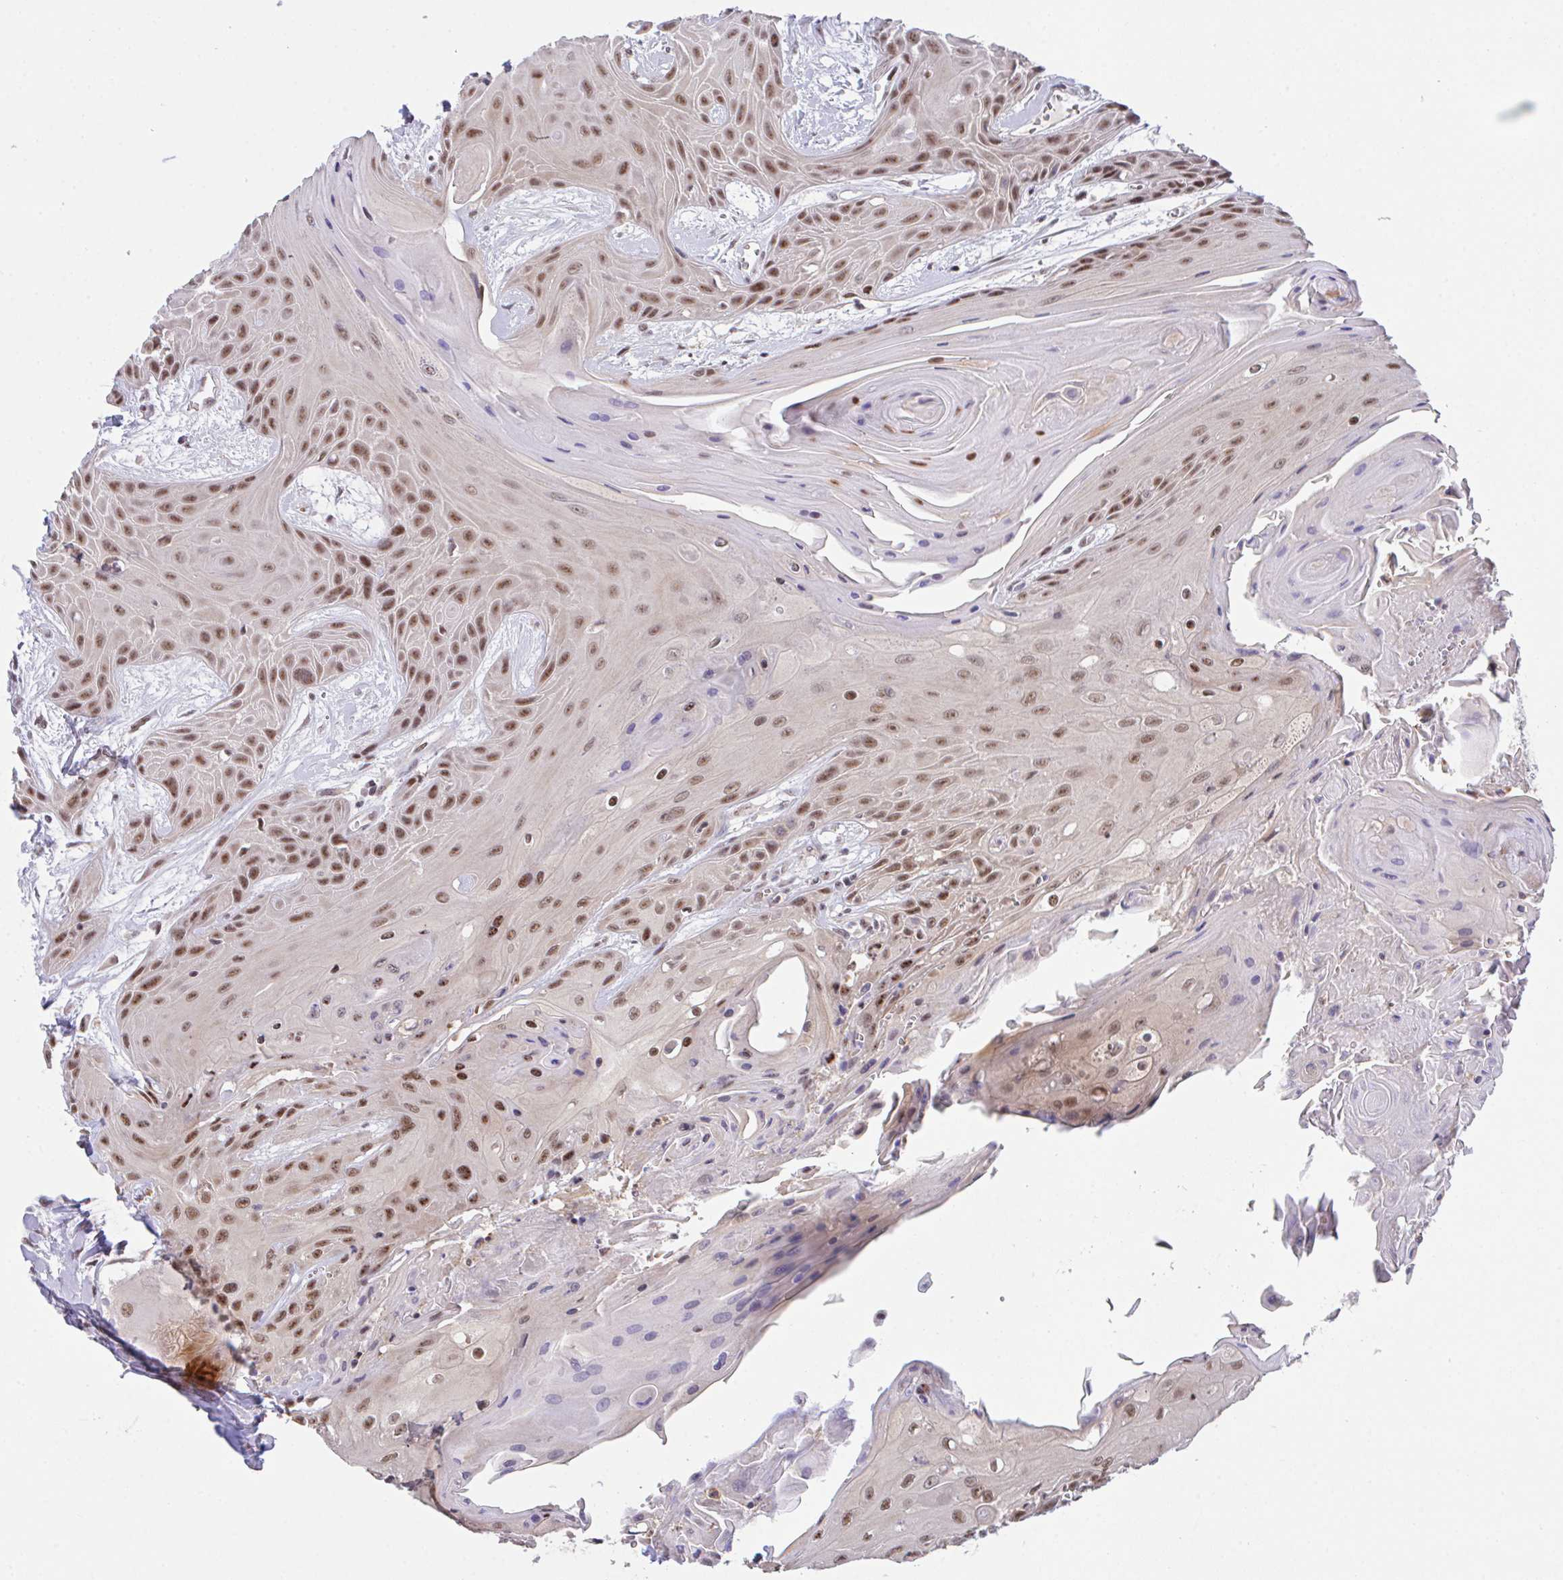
{"staining": {"intensity": "moderate", "quantity": ">75%", "location": "nuclear"}, "tissue": "head and neck cancer", "cell_type": "Tumor cells", "image_type": "cancer", "snomed": [{"axis": "morphology", "description": "Squamous cell carcinoma, NOS"}, {"axis": "topography", "description": "Head-Neck"}], "caption": "Brown immunohistochemical staining in human head and neck cancer (squamous cell carcinoma) shows moderate nuclear positivity in approximately >75% of tumor cells. Ihc stains the protein in brown and the nuclei are stained blue.", "gene": "OR6K3", "patient": {"sex": "female", "age": 73}}